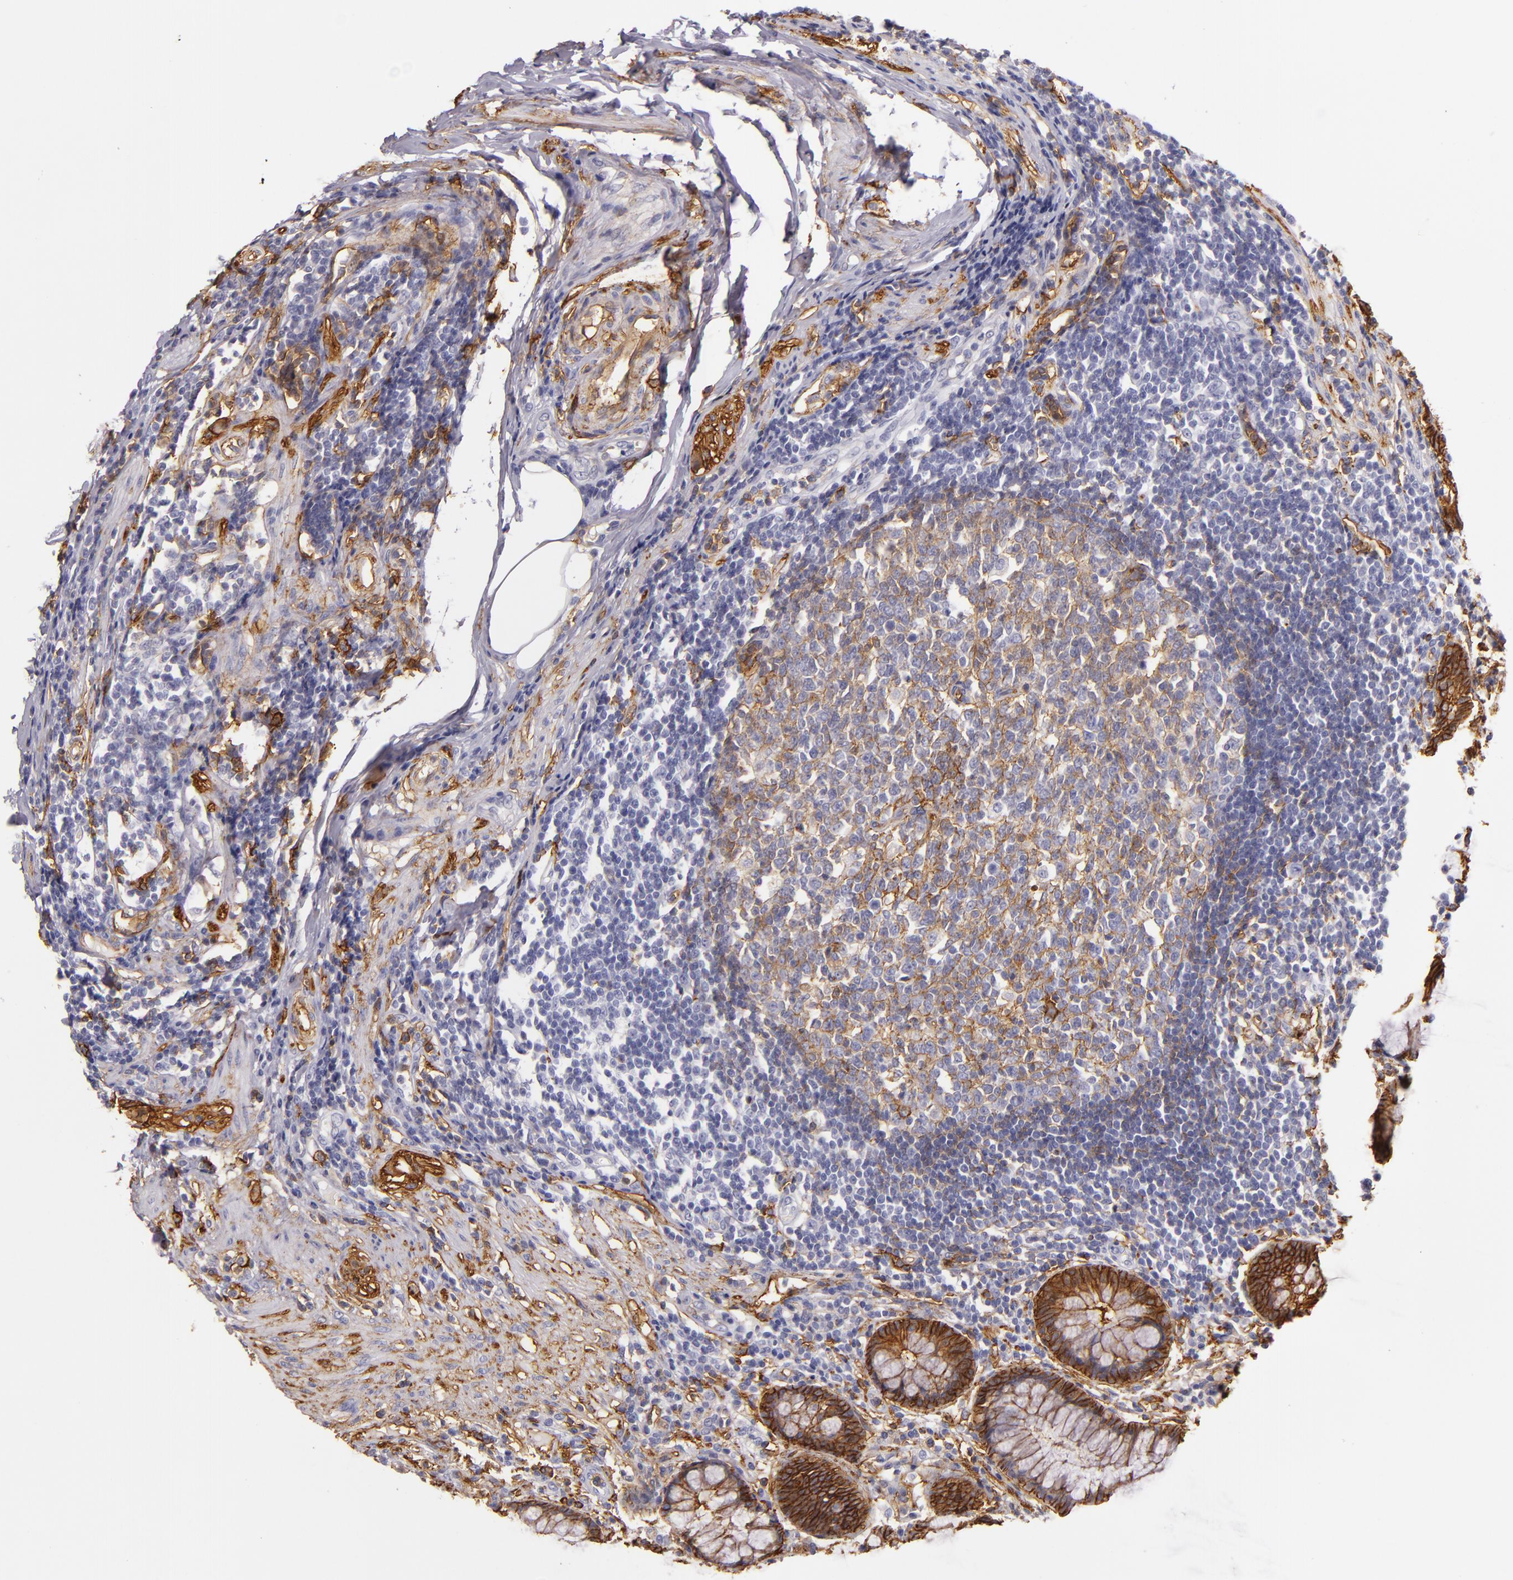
{"staining": {"intensity": "strong", "quantity": ">75%", "location": "cytoplasmic/membranous"}, "tissue": "rectum", "cell_type": "Glandular cells", "image_type": "normal", "snomed": [{"axis": "morphology", "description": "Normal tissue, NOS"}, {"axis": "topography", "description": "Rectum"}], "caption": "A micrograph of human rectum stained for a protein demonstrates strong cytoplasmic/membranous brown staining in glandular cells.", "gene": "CD9", "patient": {"sex": "female", "age": 66}}